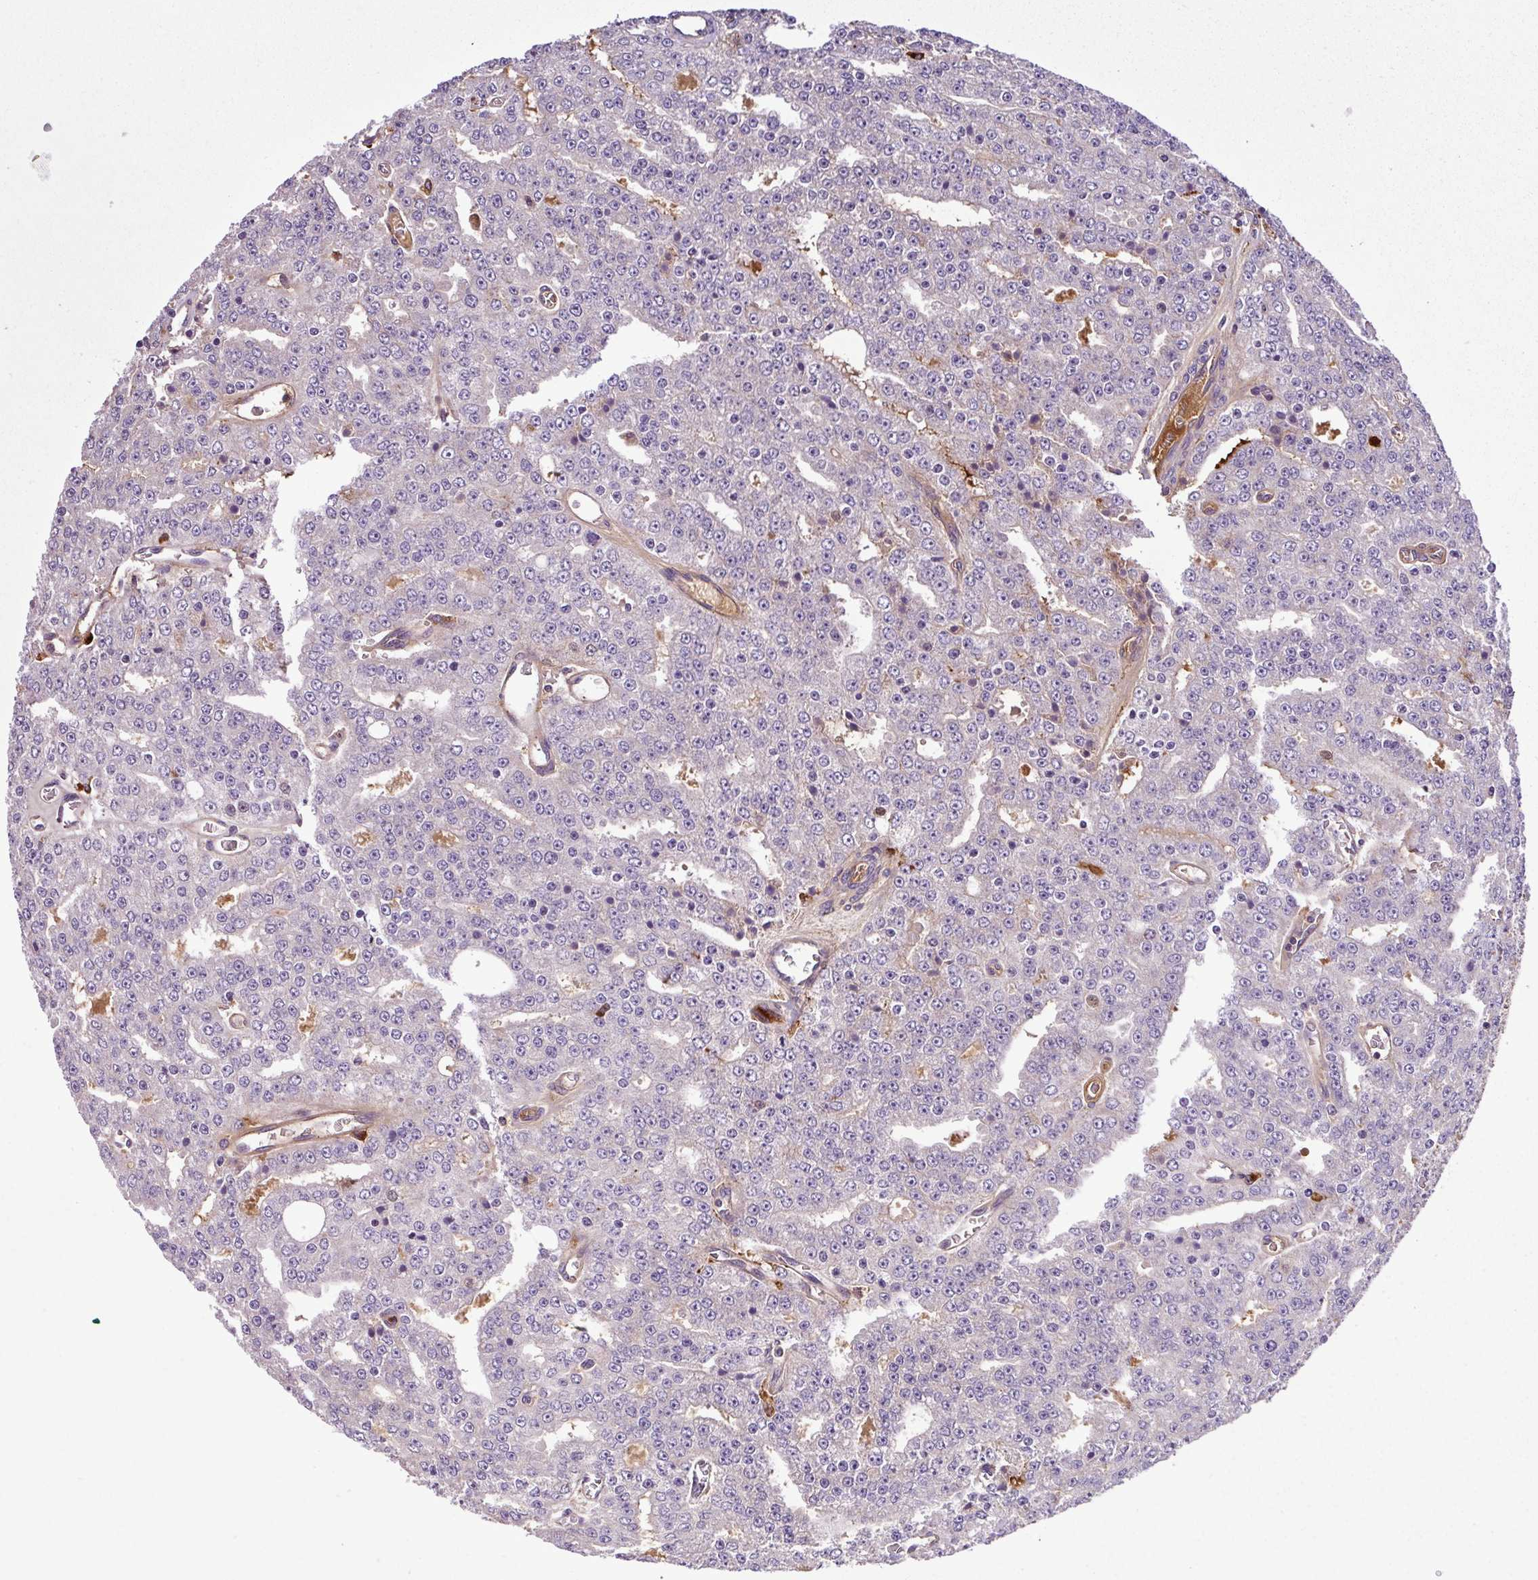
{"staining": {"intensity": "negative", "quantity": "none", "location": "none"}, "tissue": "prostate cancer", "cell_type": "Tumor cells", "image_type": "cancer", "snomed": [{"axis": "morphology", "description": "Adenocarcinoma, High grade"}, {"axis": "topography", "description": "Prostate"}], "caption": "DAB immunohistochemical staining of human prostate adenocarcinoma (high-grade) reveals no significant expression in tumor cells. Nuclei are stained in blue.", "gene": "ZNF266", "patient": {"sex": "male", "age": 63}}